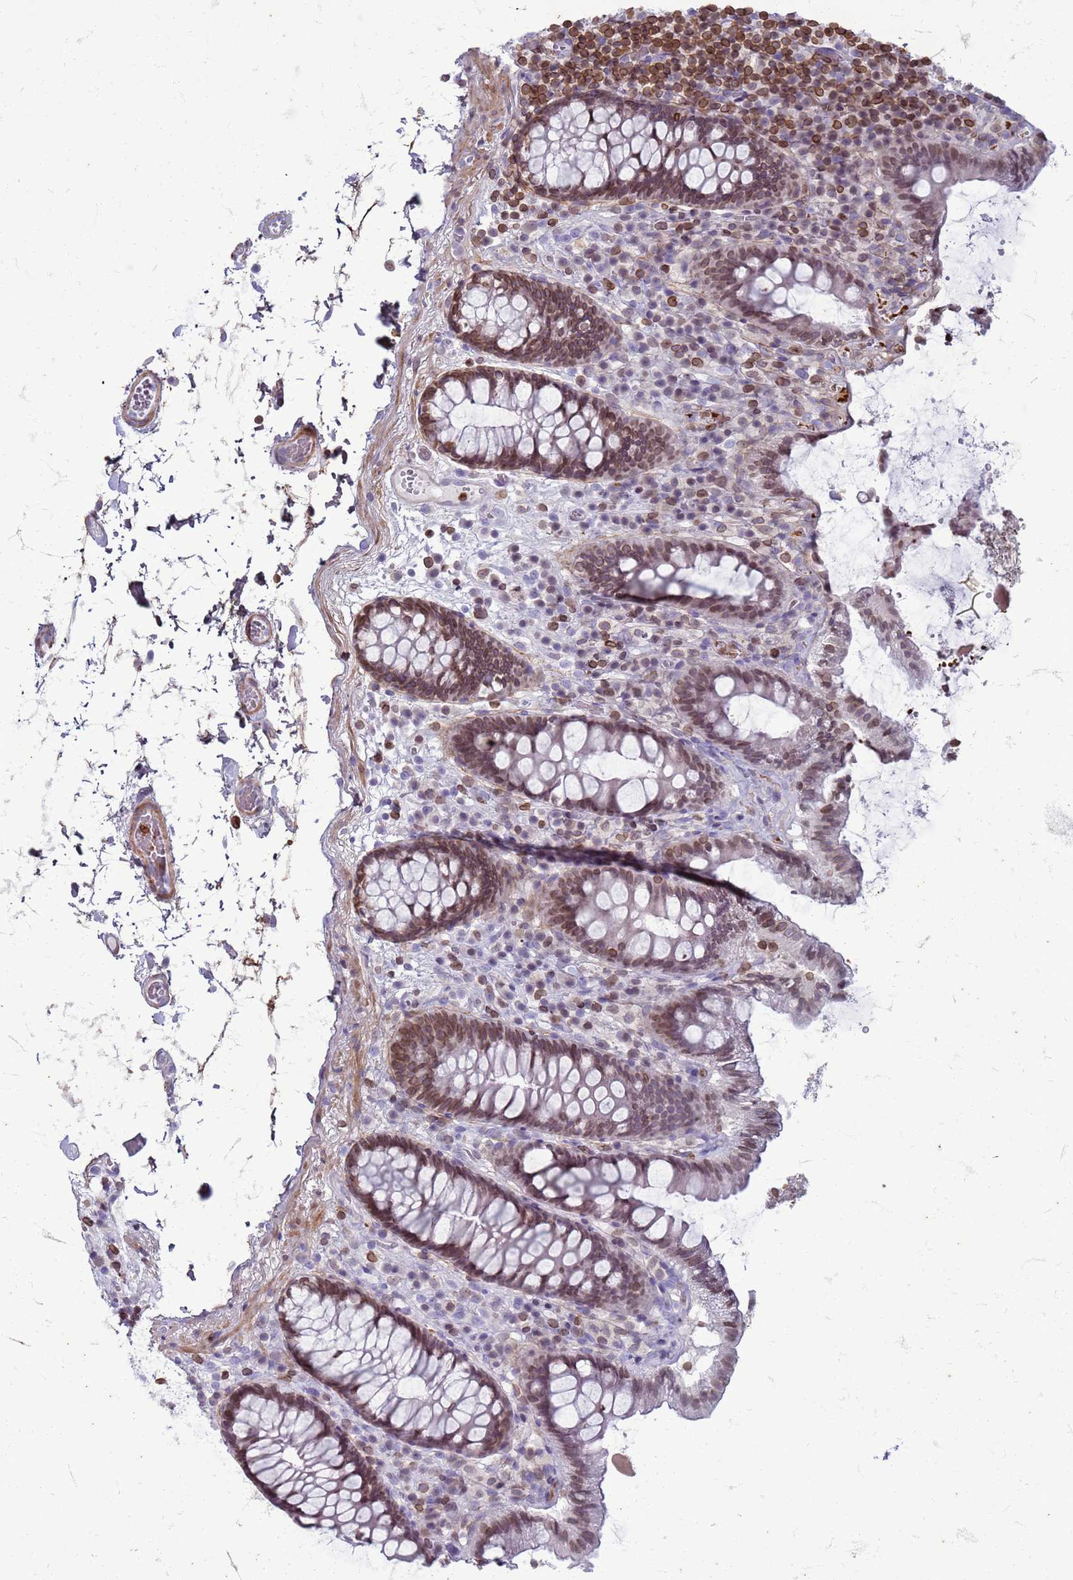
{"staining": {"intensity": "negative", "quantity": "none", "location": "none"}, "tissue": "colon", "cell_type": "Endothelial cells", "image_type": "normal", "snomed": [{"axis": "morphology", "description": "Normal tissue, NOS"}, {"axis": "topography", "description": "Colon"}], "caption": "Immunohistochemistry (IHC) micrograph of normal colon stained for a protein (brown), which exhibits no staining in endothelial cells. (Brightfield microscopy of DAB (3,3'-diaminobenzidine) IHC at high magnification).", "gene": "METTL25B", "patient": {"sex": "male", "age": 84}}